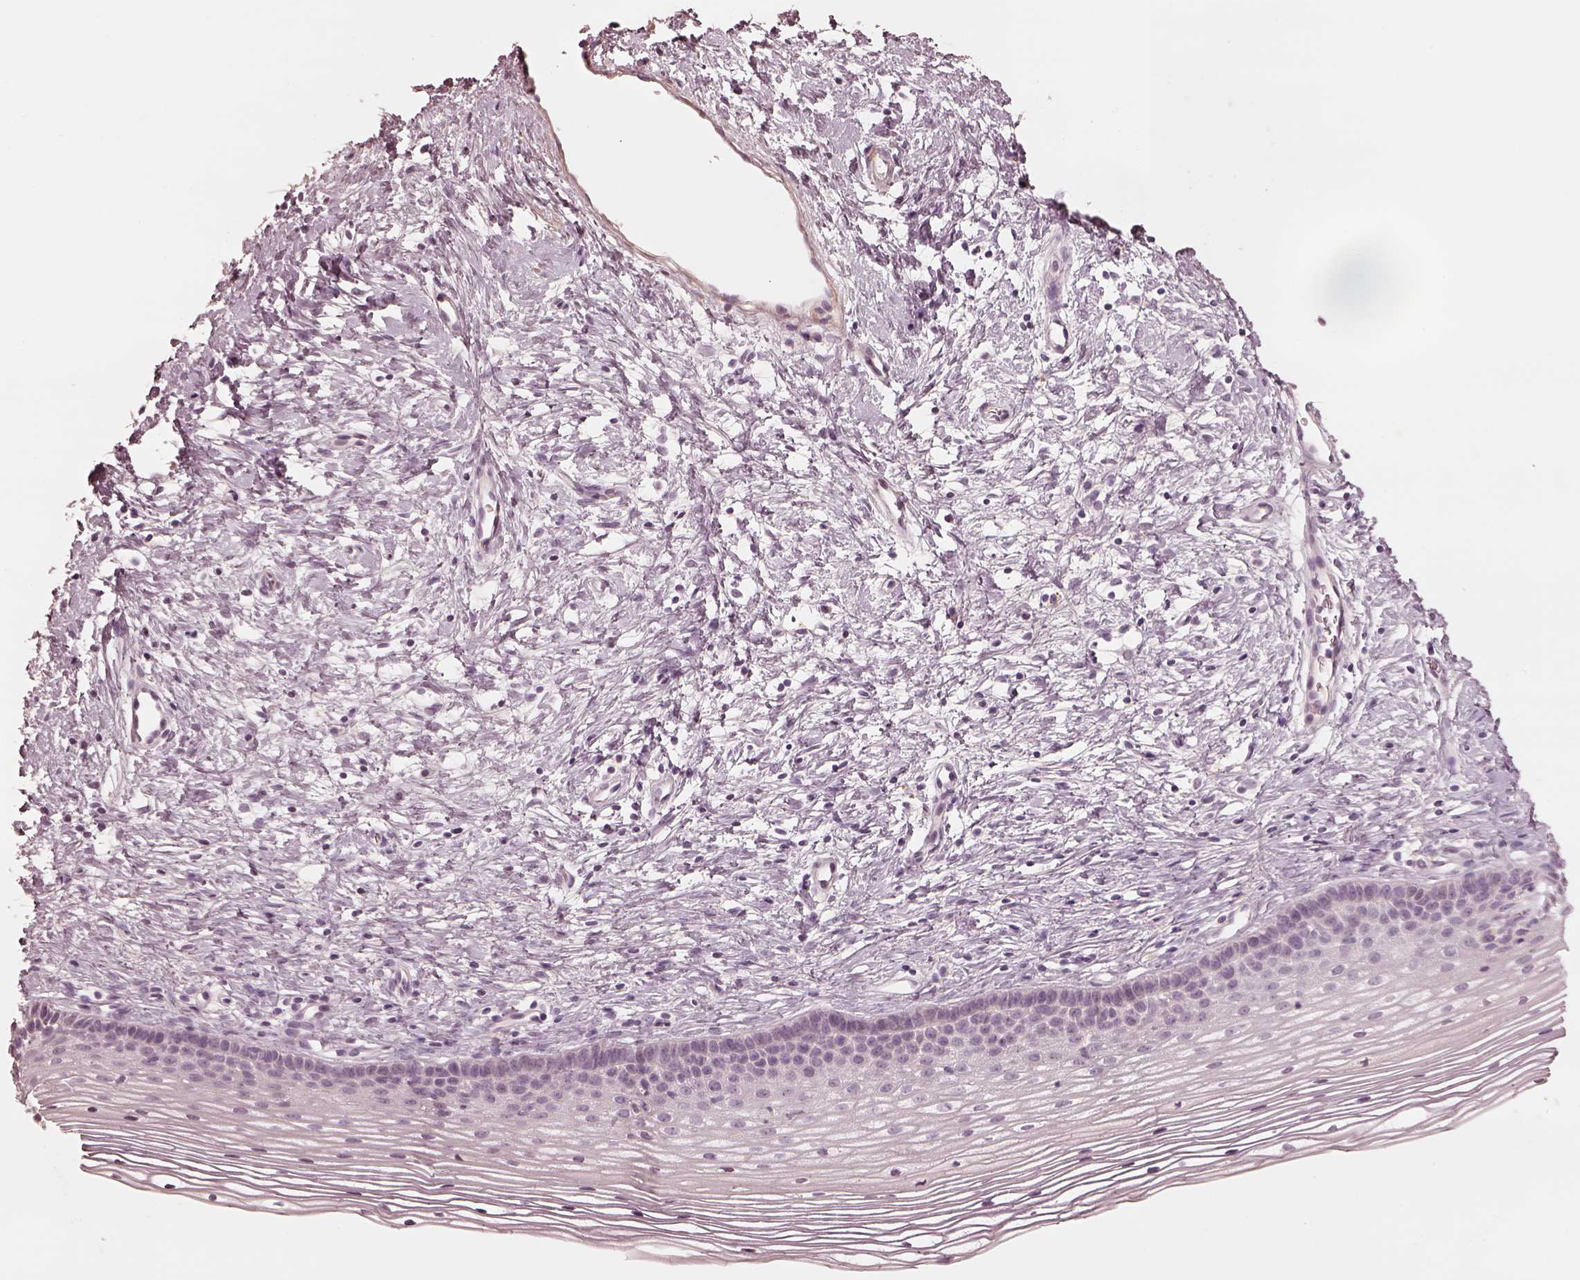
{"staining": {"intensity": "negative", "quantity": "none", "location": "none"}, "tissue": "cervix", "cell_type": "Glandular cells", "image_type": "normal", "snomed": [{"axis": "morphology", "description": "Normal tissue, NOS"}, {"axis": "topography", "description": "Cervix"}], "caption": "Human cervix stained for a protein using IHC shows no expression in glandular cells.", "gene": "ADRB3", "patient": {"sex": "female", "age": 39}}